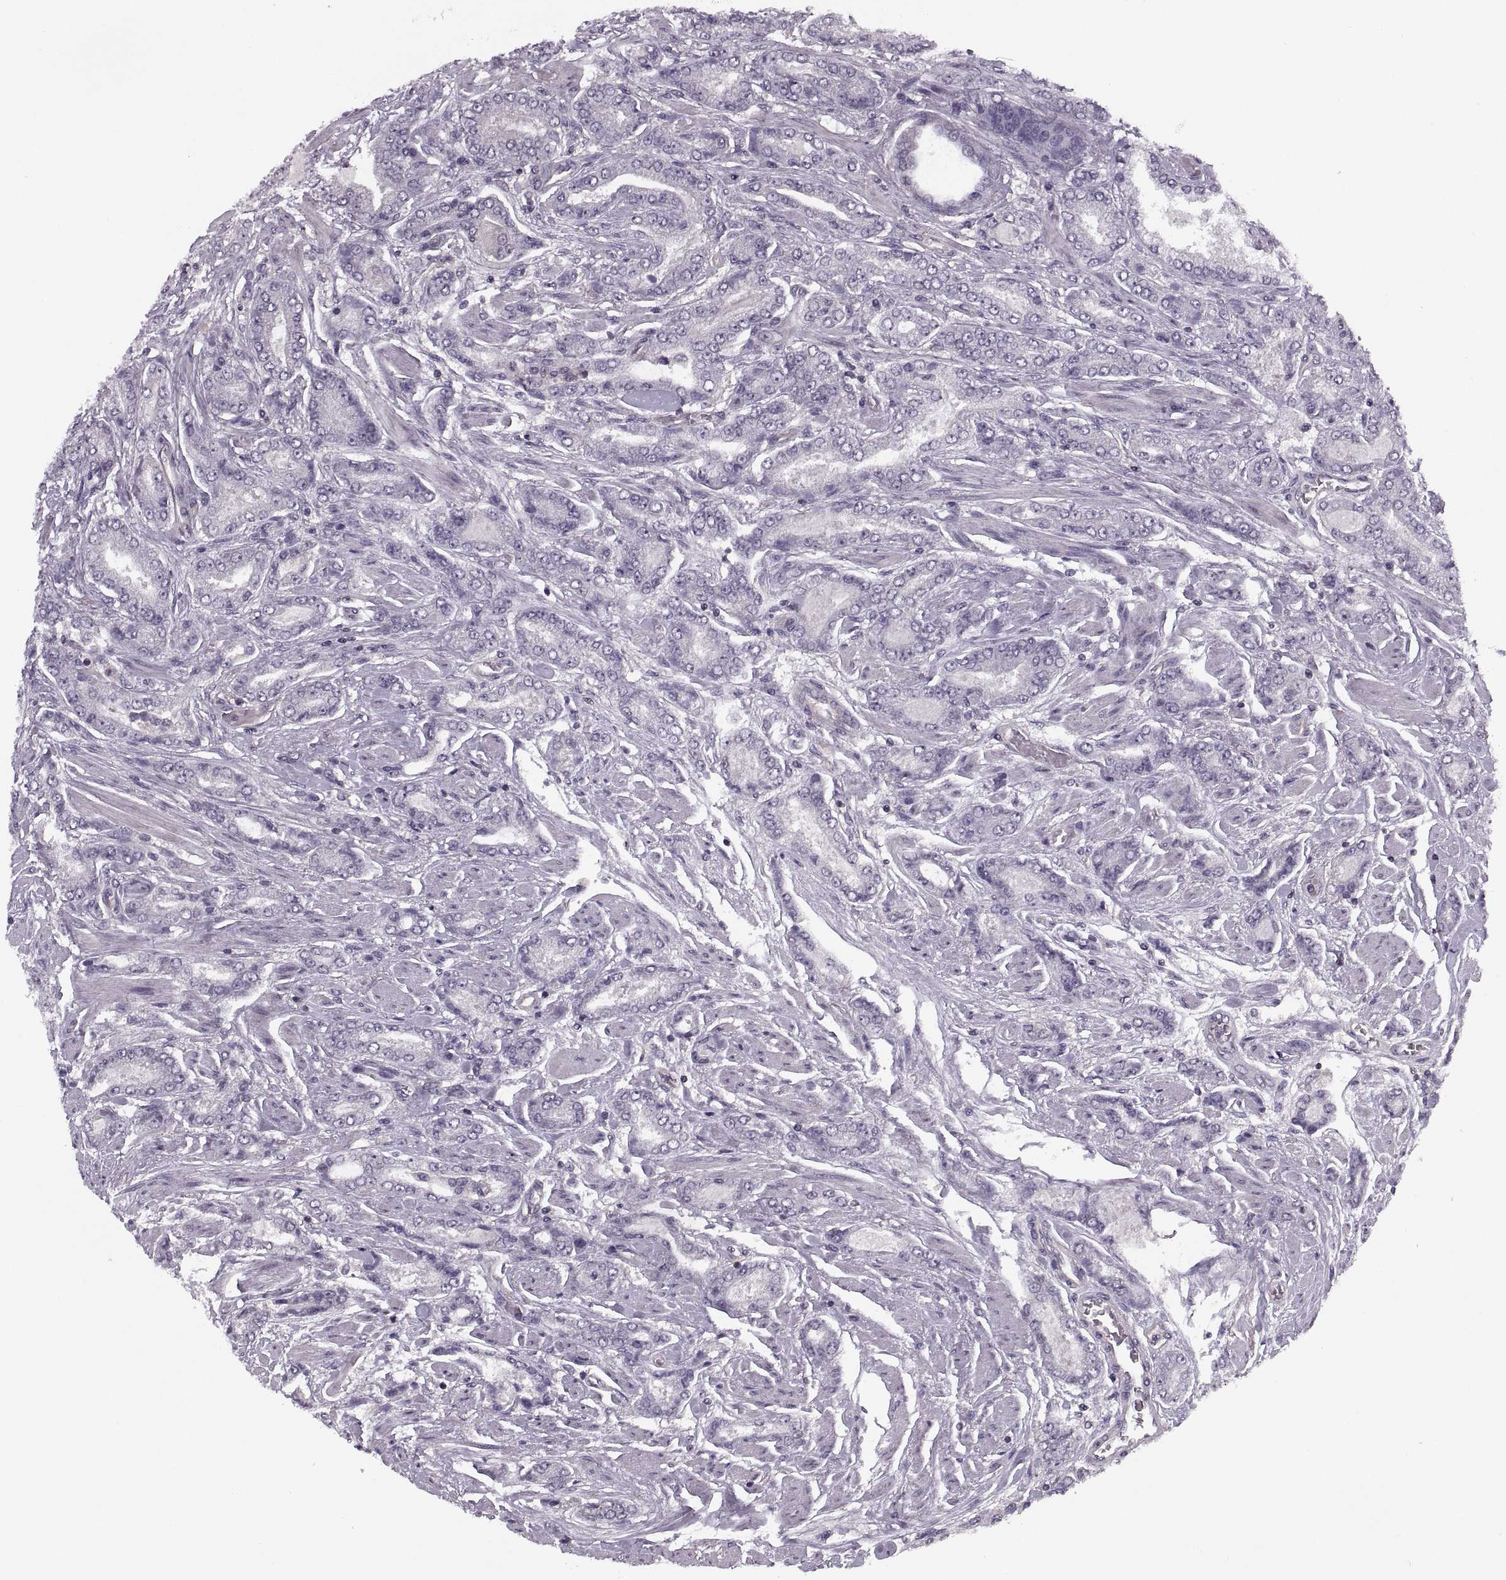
{"staining": {"intensity": "negative", "quantity": "none", "location": "none"}, "tissue": "prostate cancer", "cell_type": "Tumor cells", "image_type": "cancer", "snomed": [{"axis": "morphology", "description": "Adenocarcinoma, NOS"}, {"axis": "topography", "description": "Prostate"}], "caption": "Immunohistochemical staining of prostate adenocarcinoma reveals no significant staining in tumor cells.", "gene": "LUZP2", "patient": {"sex": "male", "age": 64}}